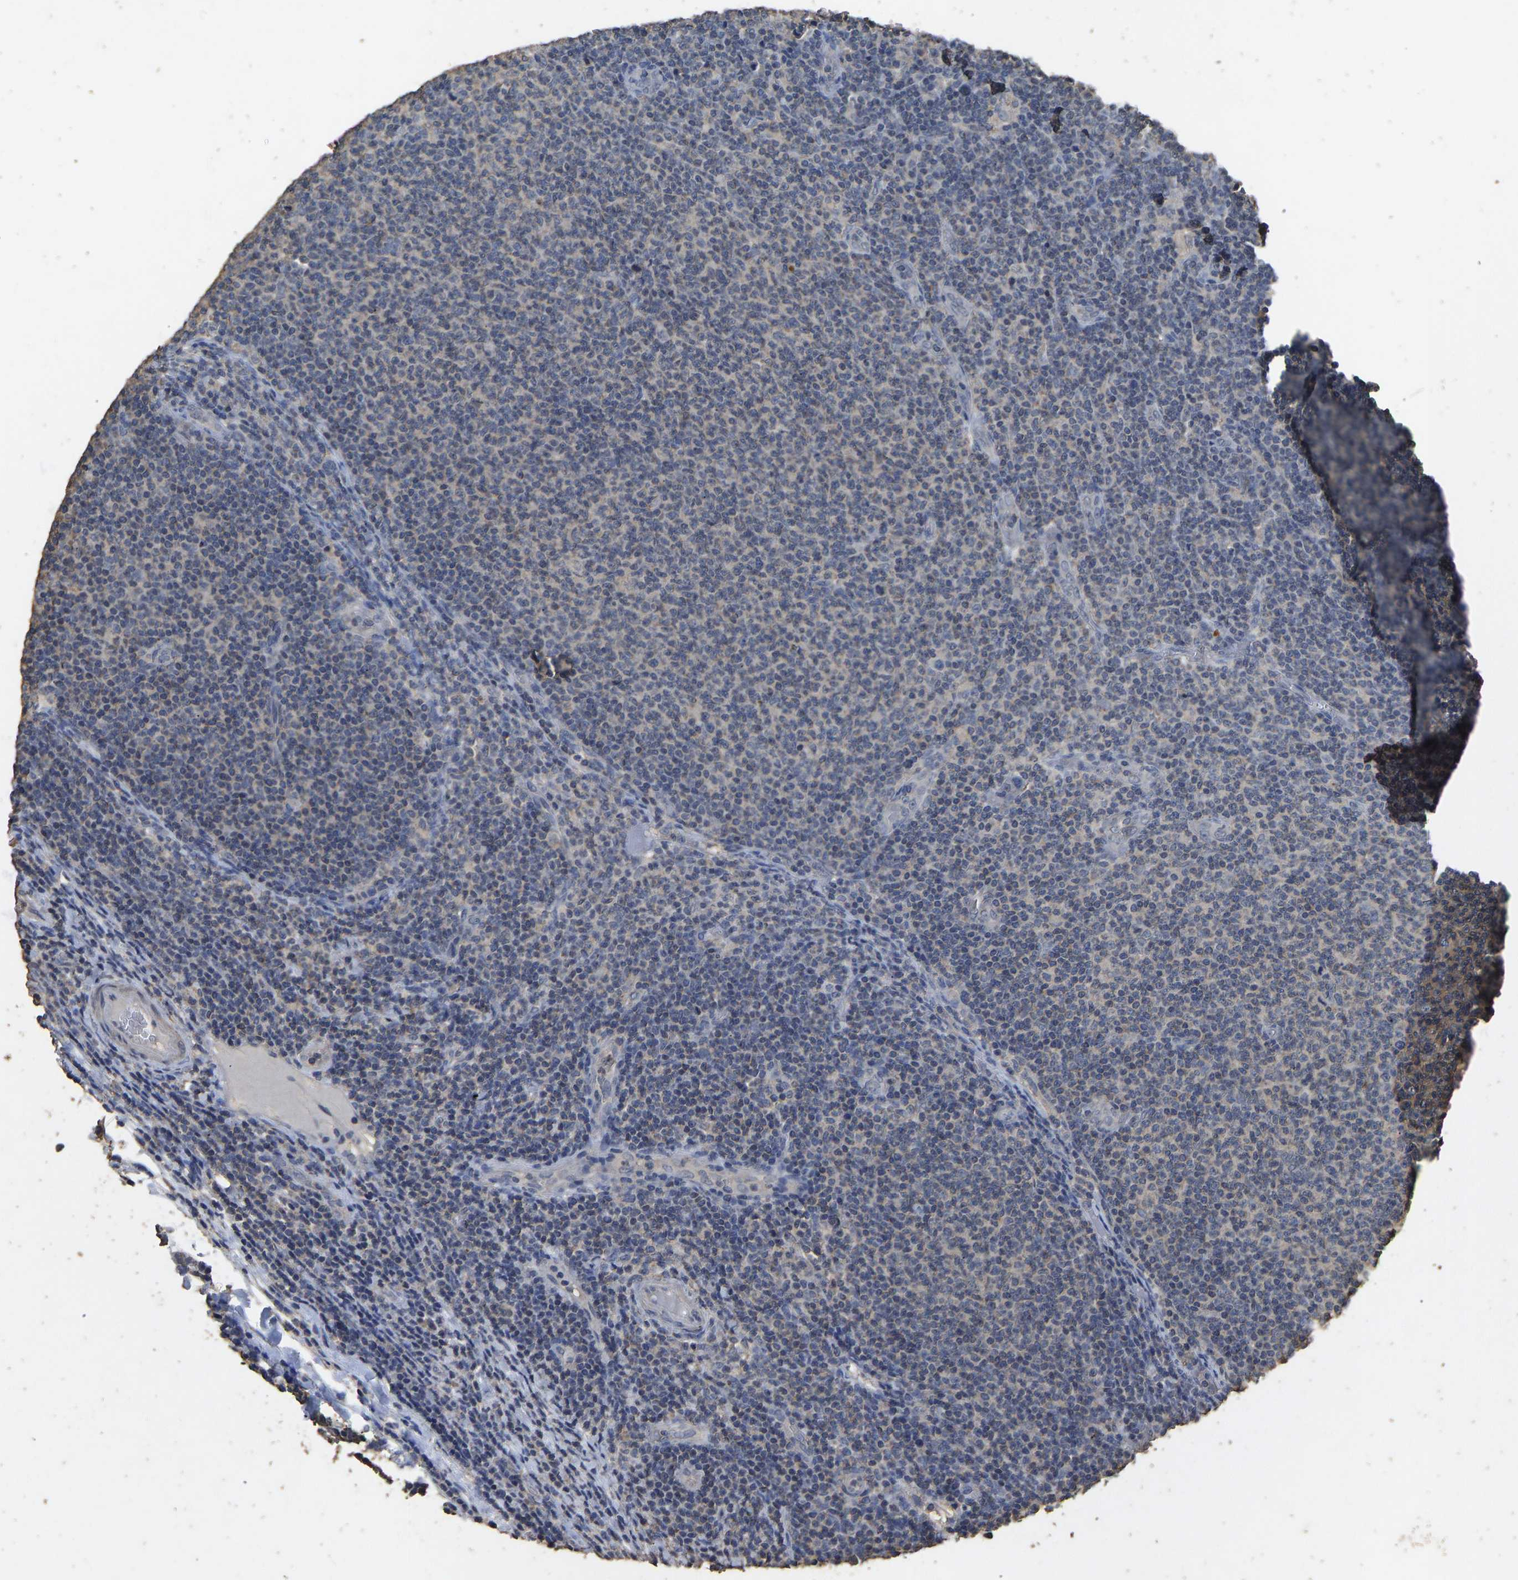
{"staining": {"intensity": "weak", "quantity": "<25%", "location": "cytoplasmic/membranous"}, "tissue": "lymphoma", "cell_type": "Tumor cells", "image_type": "cancer", "snomed": [{"axis": "morphology", "description": "Malignant lymphoma, non-Hodgkin's type, Low grade"}, {"axis": "topography", "description": "Lymph node"}], "caption": "High magnification brightfield microscopy of lymphoma stained with DAB (brown) and counterstained with hematoxylin (blue): tumor cells show no significant positivity.", "gene": "CIDEC", "patient": {"sex": "male", "age": 66}}